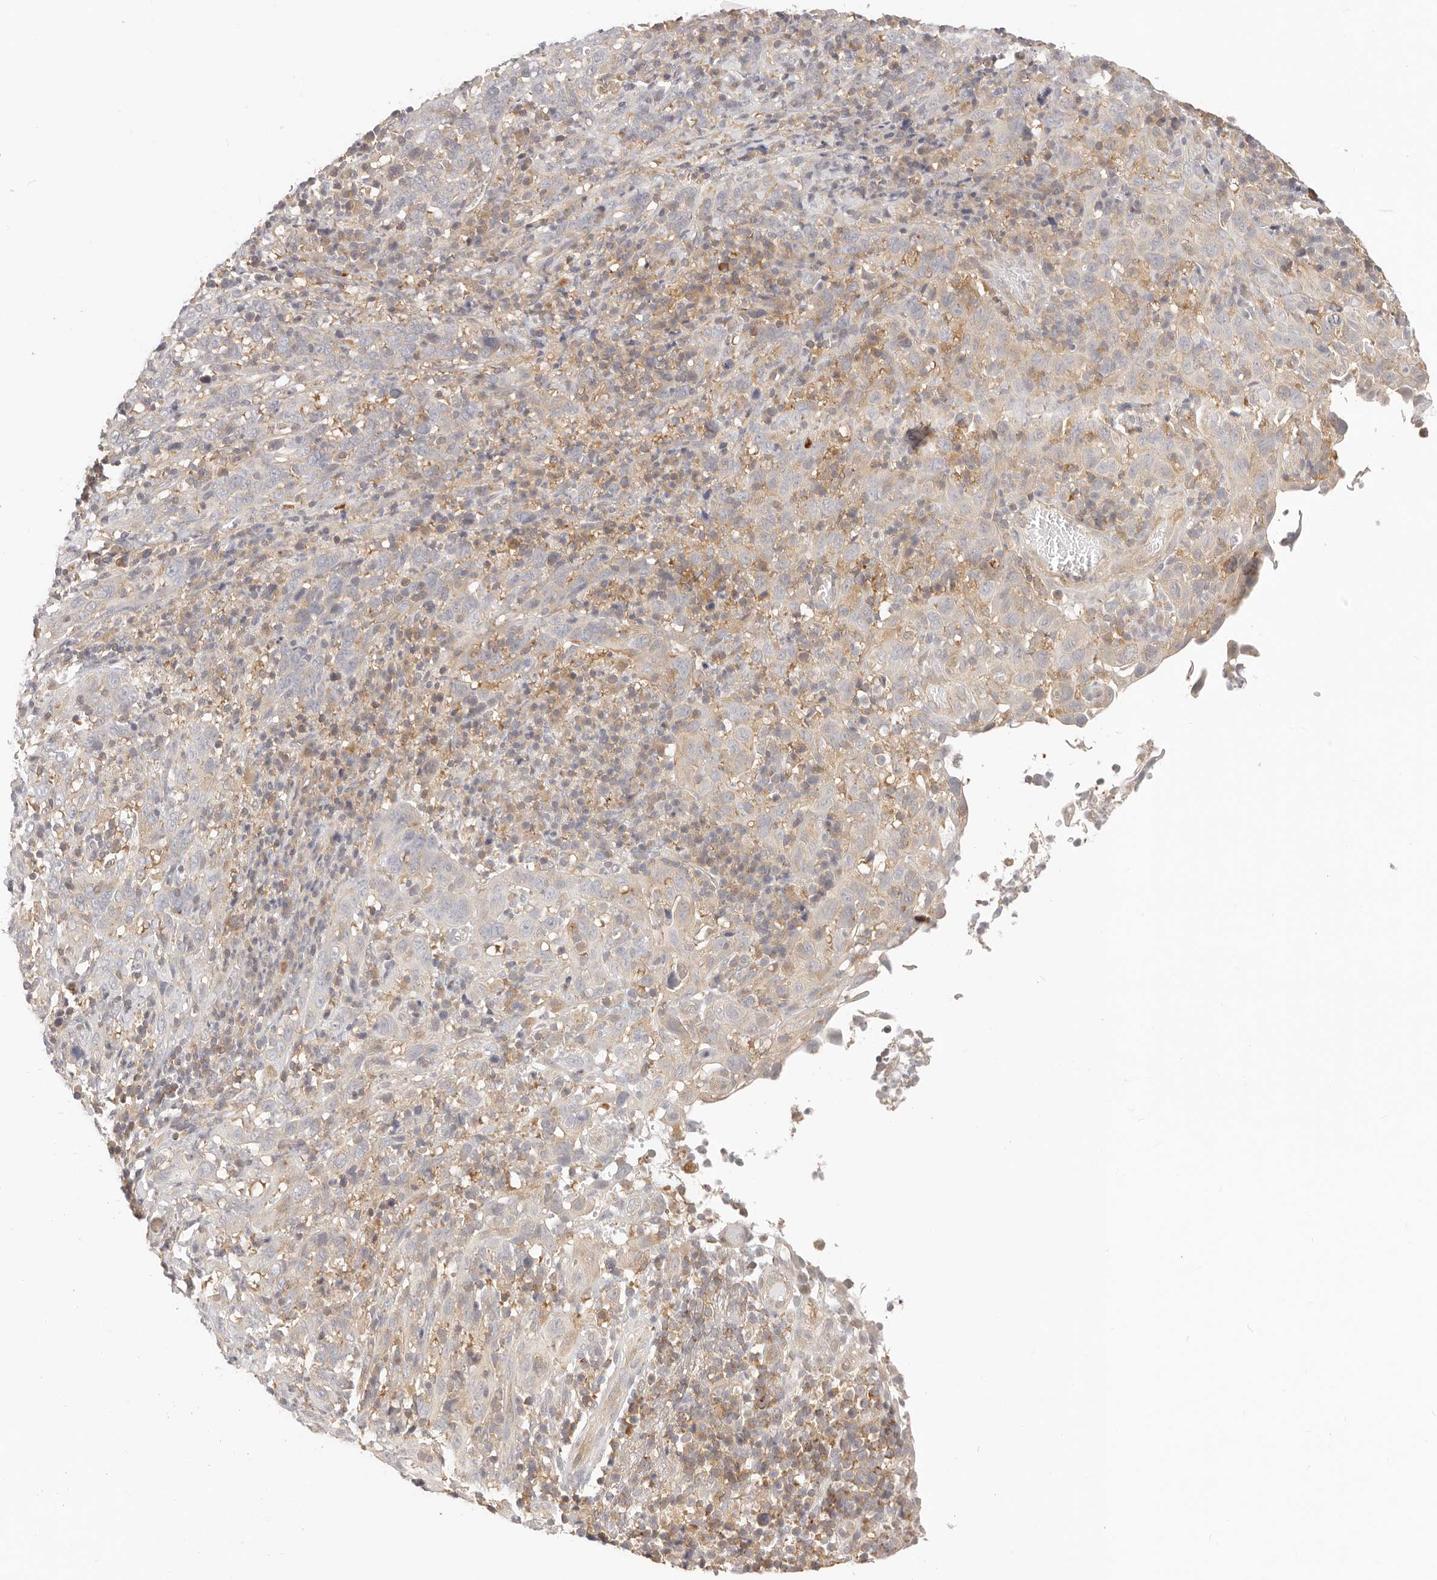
{"staining": {"intensity": "weak", "quantity": "<25%", "location": "cytoplasmic/membranous"}, "tissue": "cervical cancer", "cell_type": "Tumor cells", "image_type": "cancer", "snomed": [{"axis": "morphology", "description": "Squamous cell carcinoma, NOS"}, {"axis": "topography", "description": "Cervix"}], "caption": "Tumor cells are negative for brown protein staining in cervical squamous cell carcinoma.", "gene": "DTNBP1", "patient": {"sex": "female", "age": 46}}